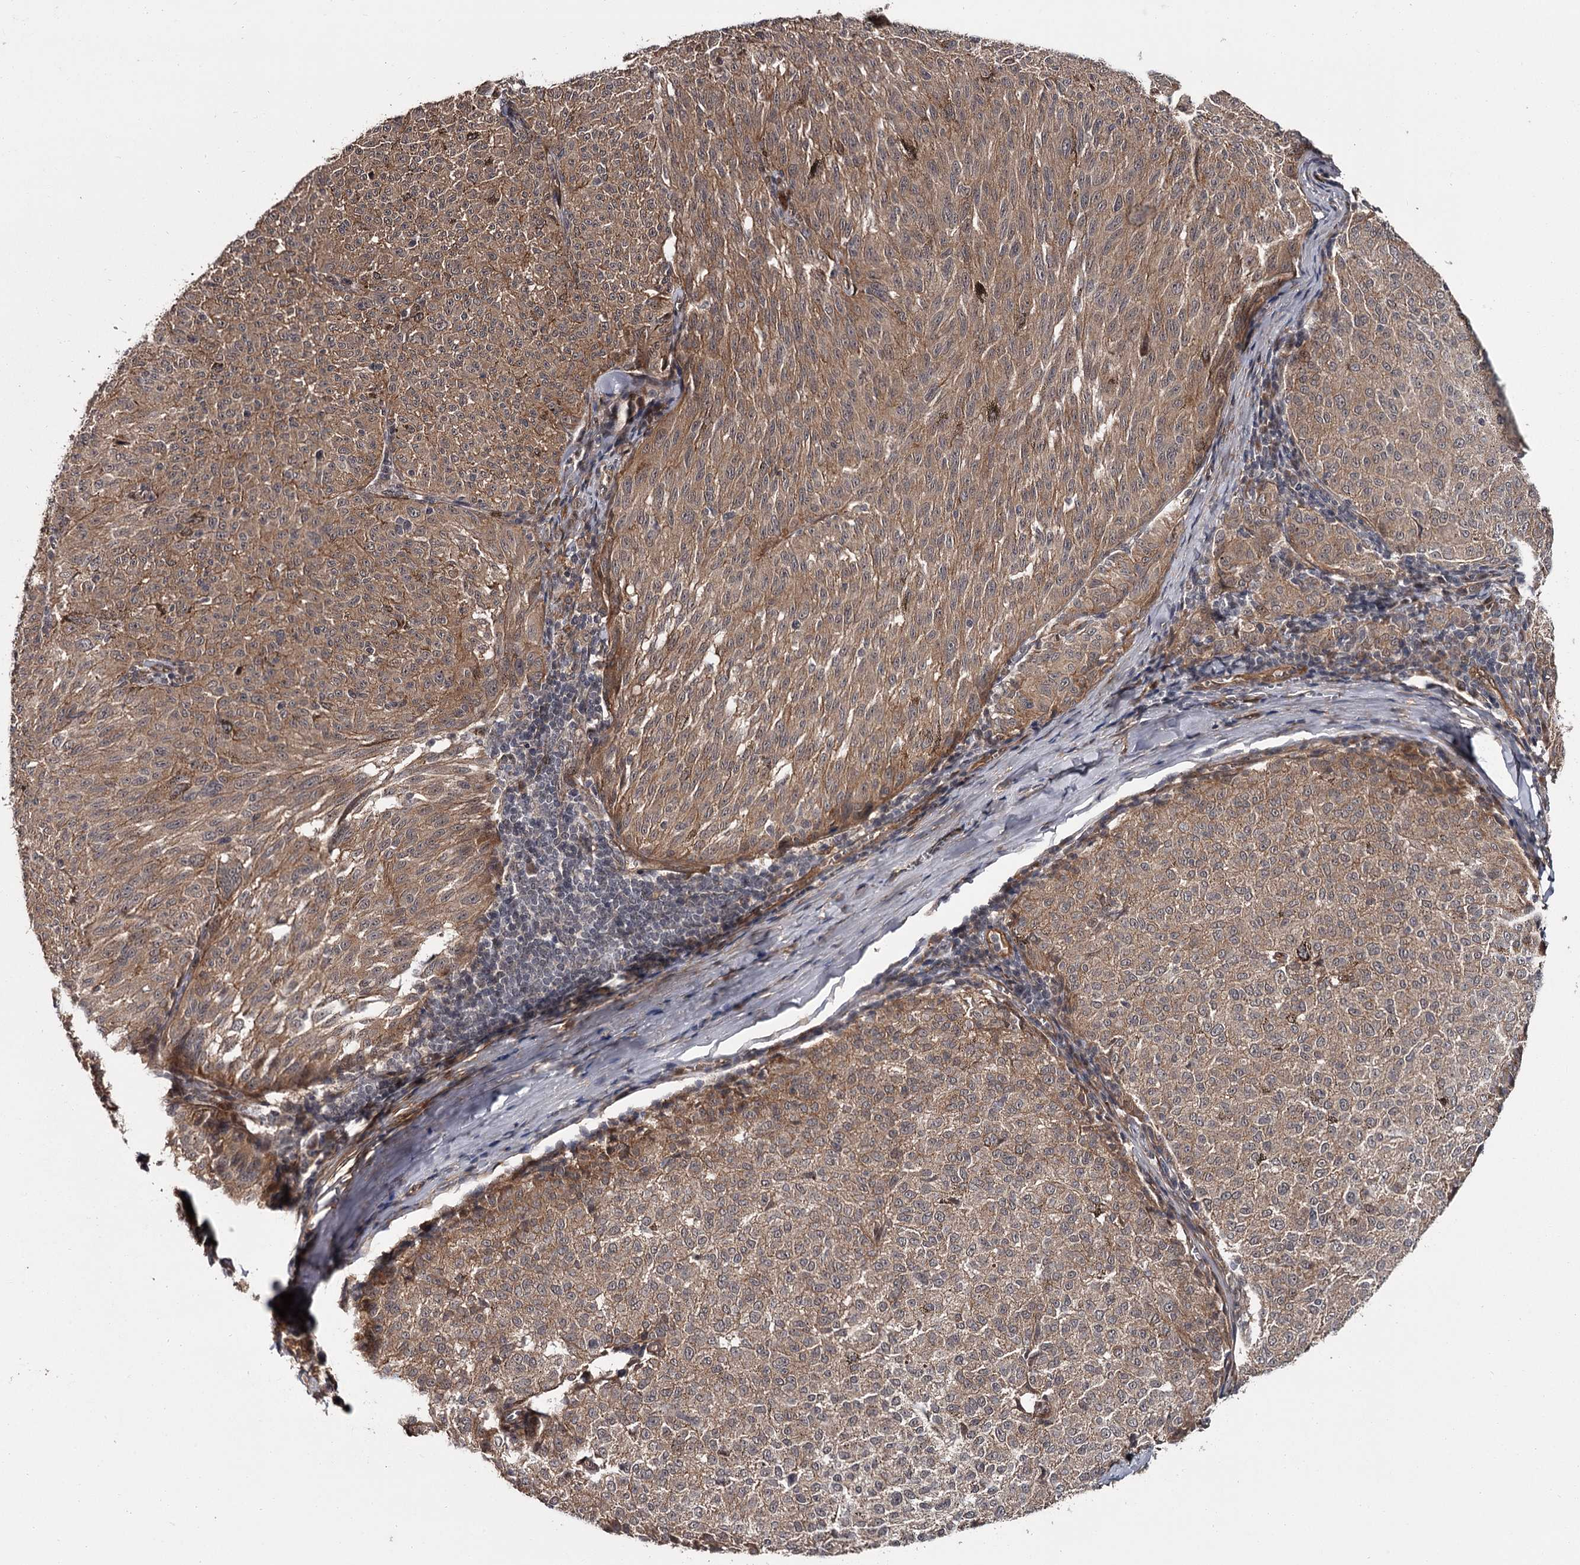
{"staining": {"intensity": "moderate", "quantity": ">75%", "location": "cytoplasmic/membranous,nuclear"}, "tissue": "melanoma", "cell_type": "Tumor cells", "image_type": "cancer", "snomed": [{"axis": "morphology", "description": "Malignant melanoma, NOS"}, {"axis": "topography", "description": "Skin"}], "caption": "Immunohistochemical staining of human malignant melanoma demonstrates medium levels of moderate cytoplasmic/membranous and nuclear protein staining in approximately >75% of tumor cells. (DAB (3,3'-diaminobenzidine) IHC with brightfield microscopy, high magnification).", "gene": "CDC42EP2", "patient": {"sex": "female", "age": 72}}